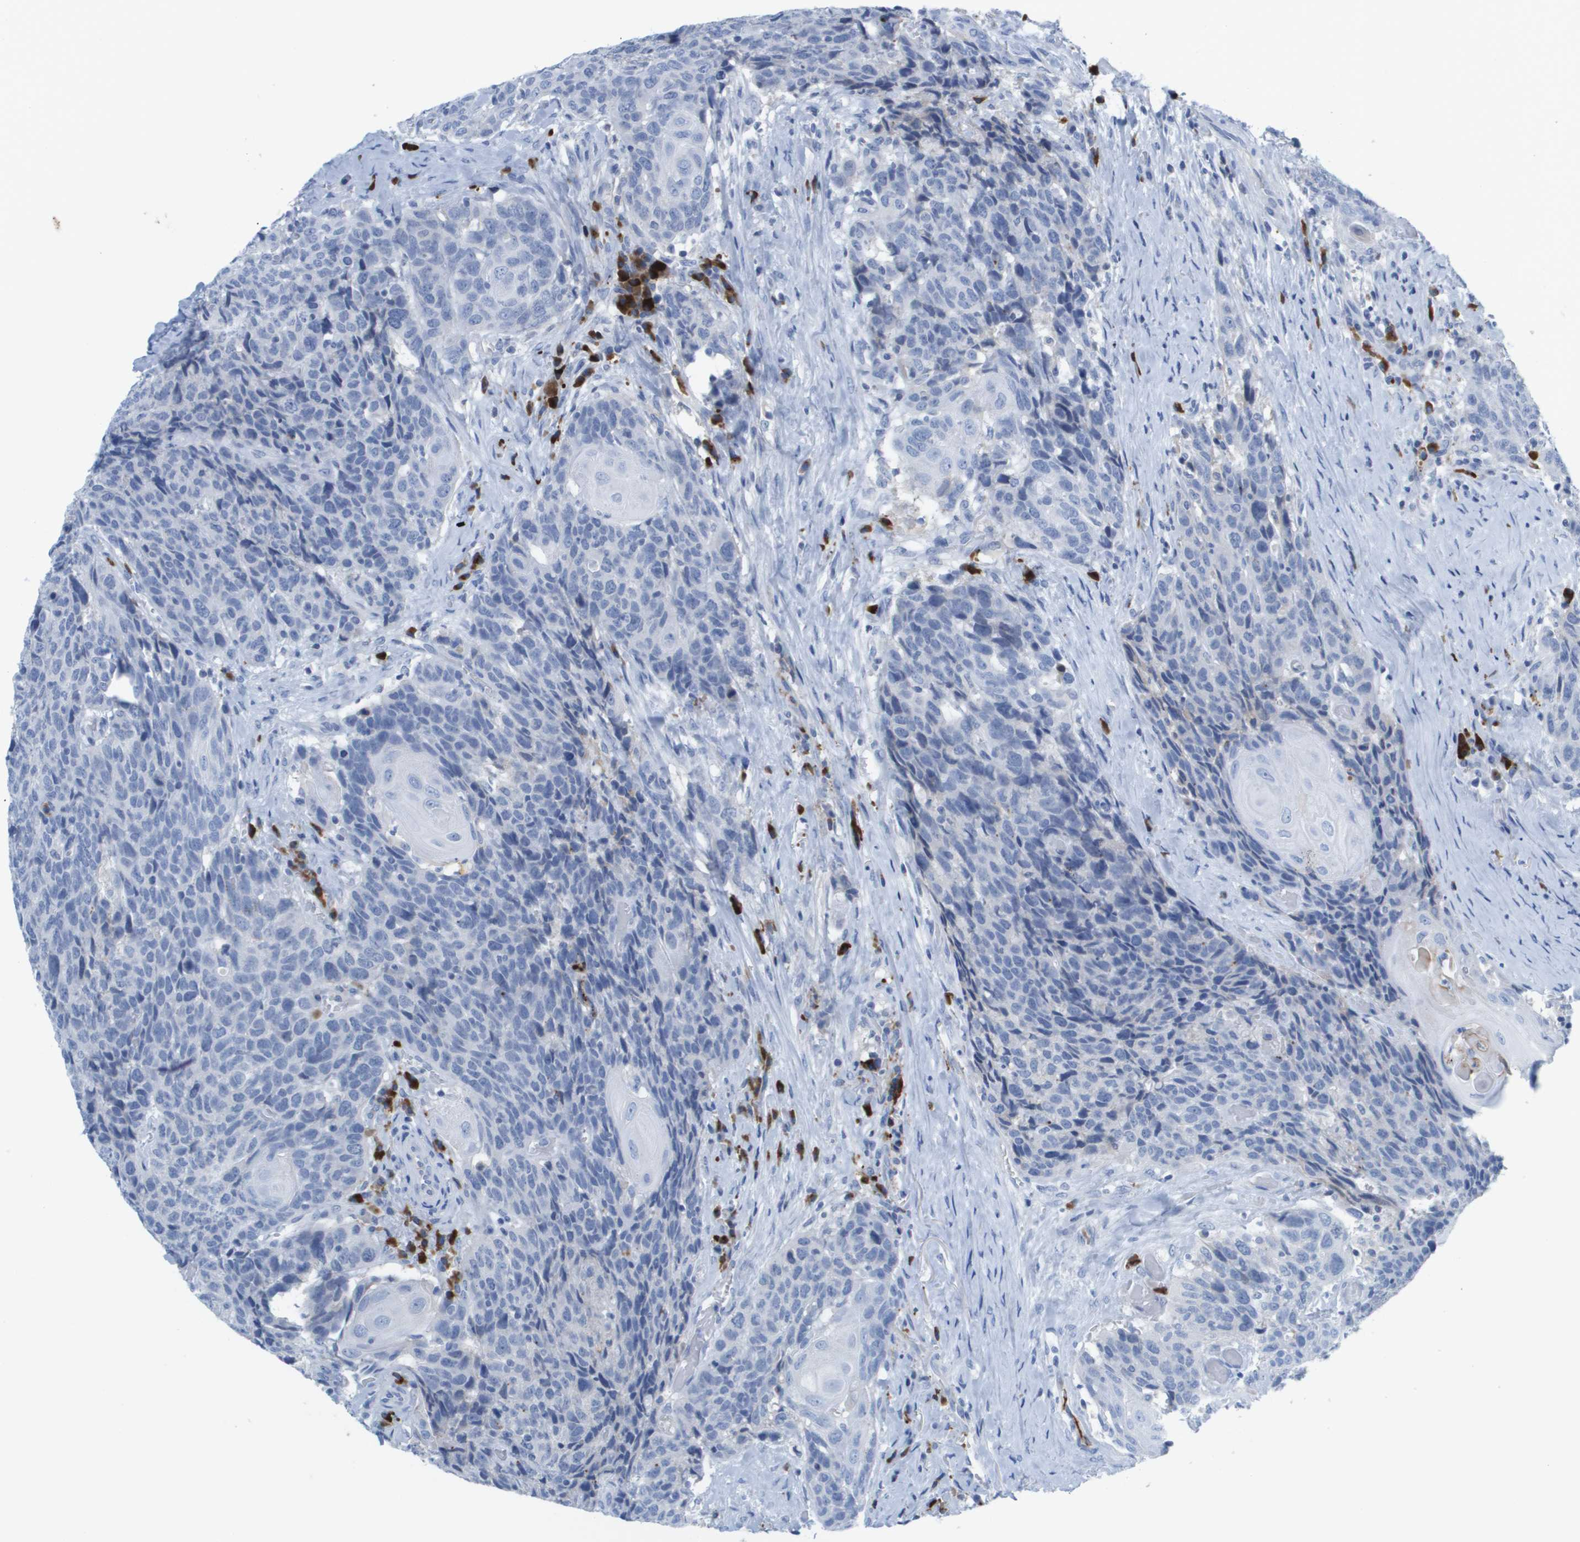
{"staining": {"intensity": "negative", "quantity": "none", "location": "none"}, "tissue": "head and neck cancer", "cell_type": "Tumor cells", "image_type": "cancer", "snomed": [{"axis": "morphology", "description": "Squamous cell carcinoma, NOS"}, {"axis": "topography", "description": "Head-Neck"}], "caption": "Photomicrograph shows no significant protein positivity in tumor cells of head and neck squamous cell carcinoma.", "gene": "GPR18", "patient": {"sex": "male", "age": 66}}